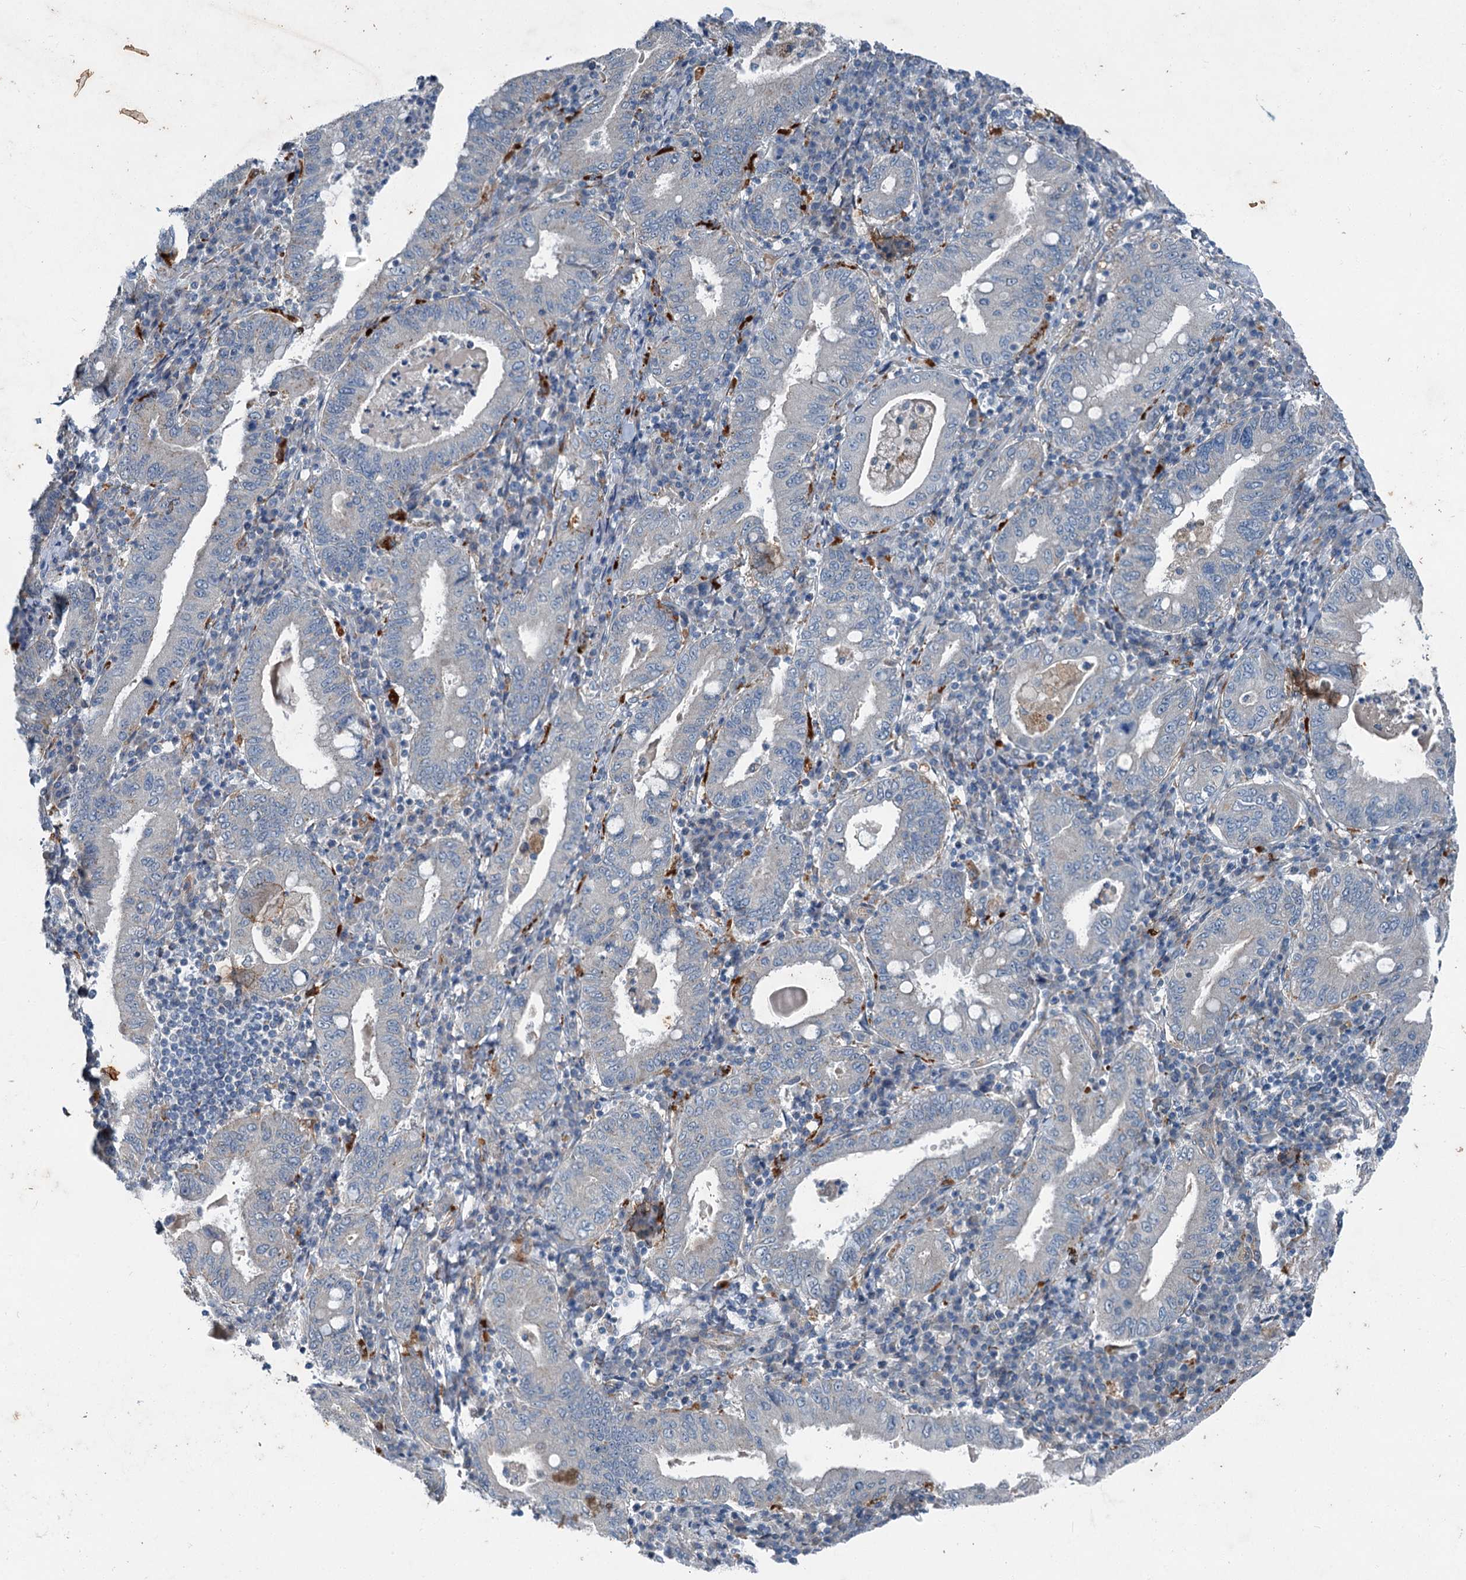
{"staining": {"intensity": "negative", "quantity": "none", "location": "none"}, "tissue": "stomach cancer", "cell_type": "Tumor cells", "image_type": "cancer", "snomed": [{"axis": "morphology", "description": "Normal tissue, NOS"}, {"axis": "morphology", "description": "Adenocarcinoma, NOS"}, {"axis": "topography", "description": "Esophagus"}, {"axis": "topography", "description": "Stomach, upper"}, {"axis": "topography", "description": "Peripheral nerve tissue"}], "caption": "Tumor cells show no significant protein positivity in stomach cancer (adenocarcinoma). Nuclei are stained in blue.", "gene": "AXL", "patient": {"sex": "male", "age": 62}}